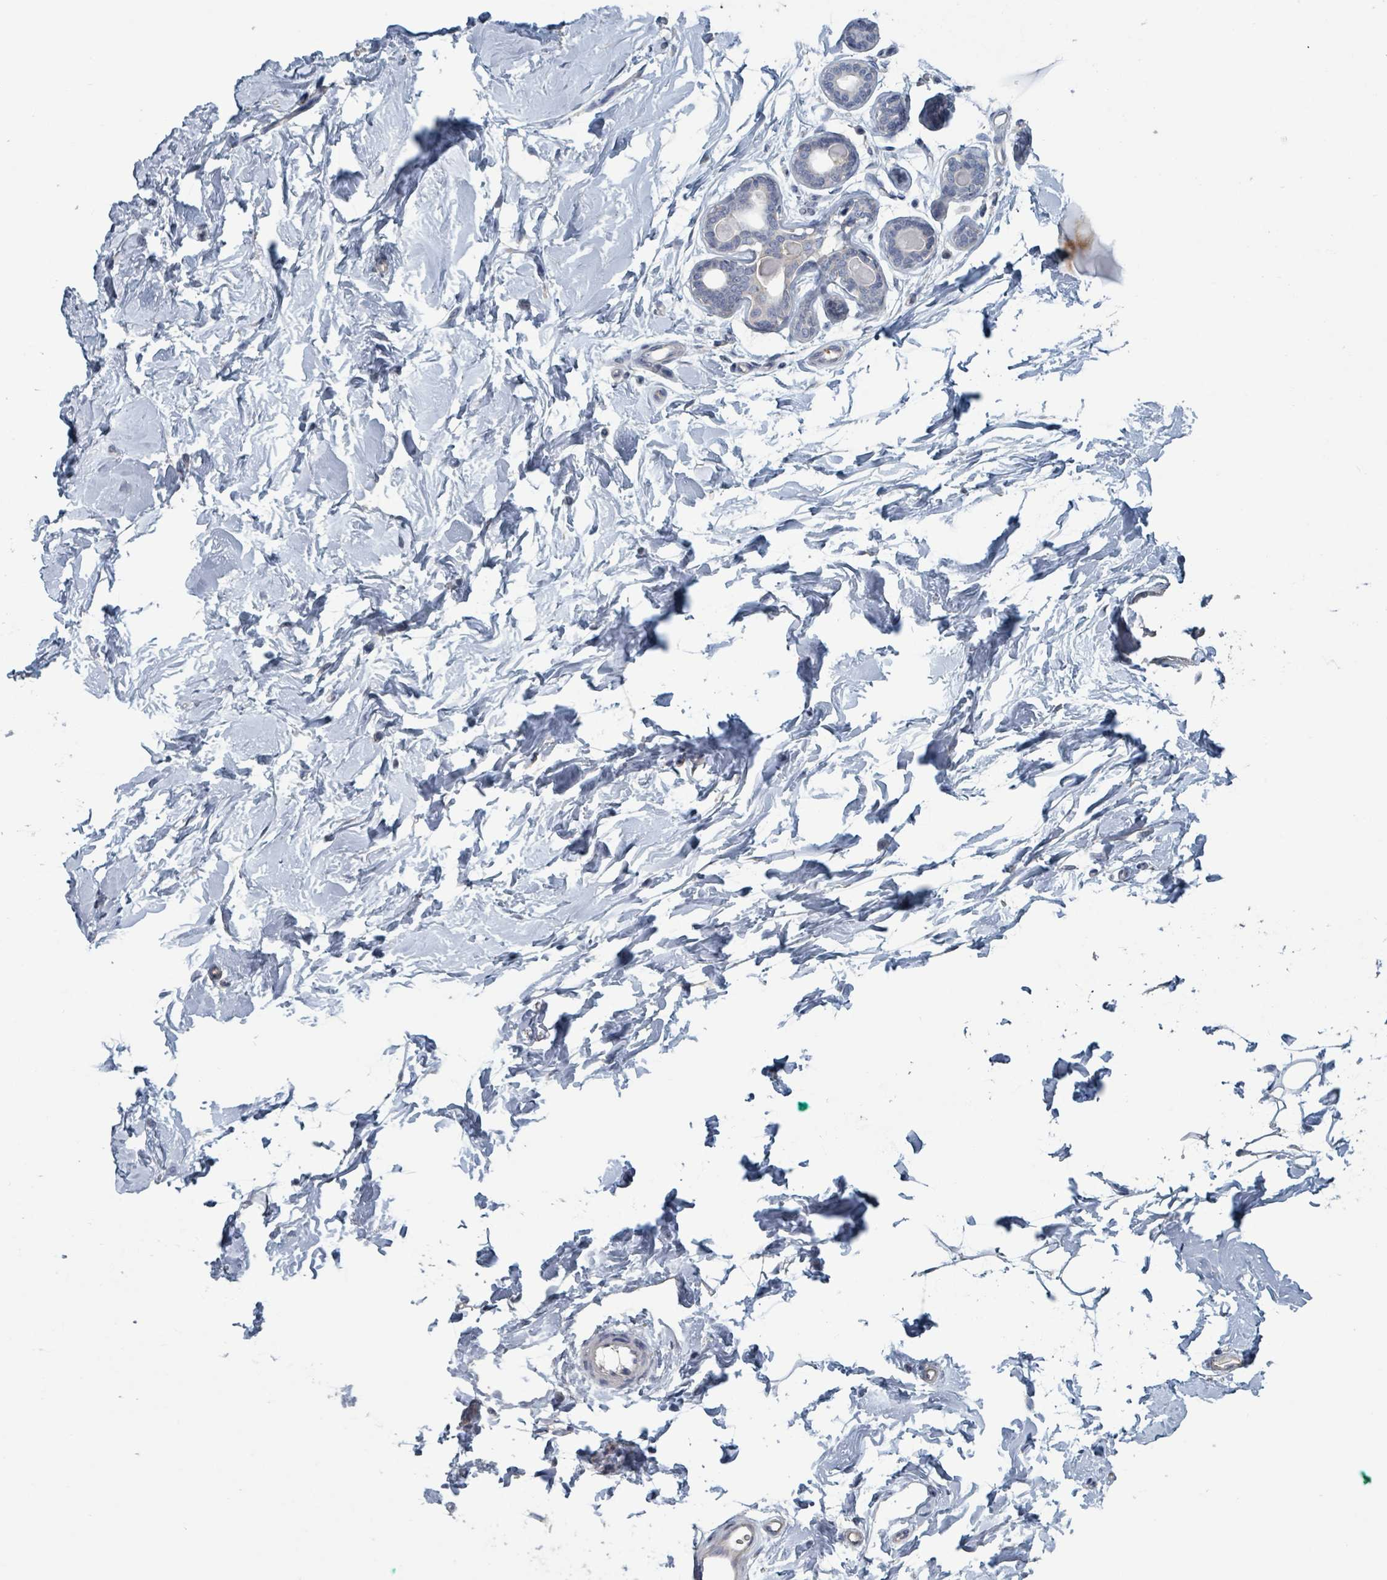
{"staining": {"intensity": "negative", "quantity": "none", "location": "none"}, "tissue": "breast", "cell_type": "Adipocytes", "image_type": "normal", "snomed": [{"axis": "morphology", "description": "Normal tissue, NOS"}, {"axis": "topography", "description": "Breast"}], "caption": "Breast was stained to show a protein in brown. There is no significant positivity in adipocytes. The staining is performed using DAB brown chromogen with nuclei counter-stained in using hematoxylin.", "gene": "PLAUR", "patient": {"sex": "female", "age": 23}}